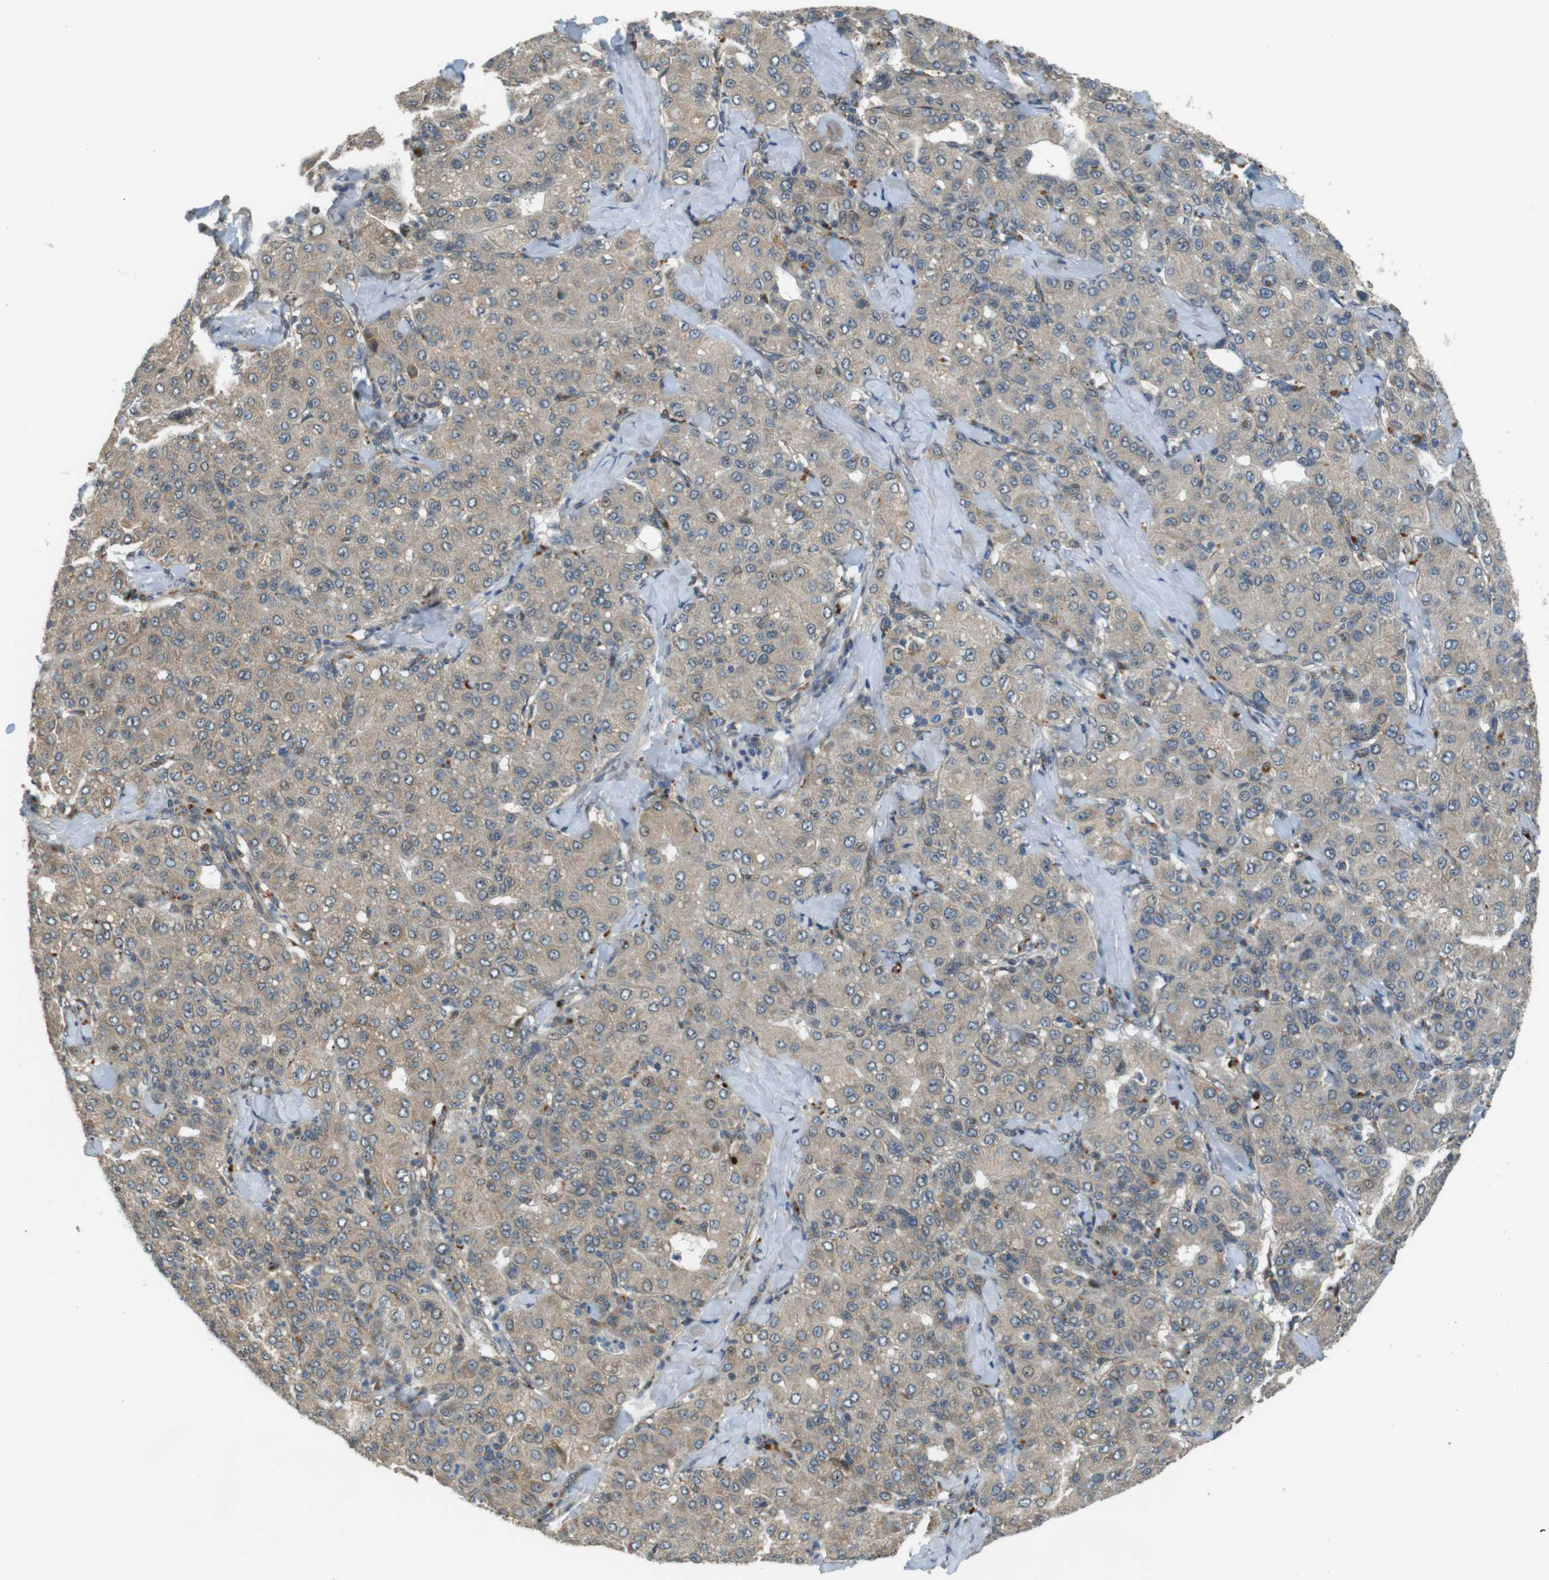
{"staining": {"intensity": "moderate", "quantity": "25%-75%", "location": "cytoplasmic/membranous"}, "tissue": "liver cancer", "cell_type": "Tumor cells", "image_type": "cancer", "snomed": [{"axis": "morphology", "description": "Carcinoma, Hepatocellular, NOS"}, {"axis": "topography", "description": "Liver"}], "caption": "Moderate cytoplasmic/membranous expression is identified in approximately 25%-75% of tumor cells in liver cancer (hepatocellular carcinoma).", "gene": "TSPAN9", "patient": {"sex": "male", "age": 65}}